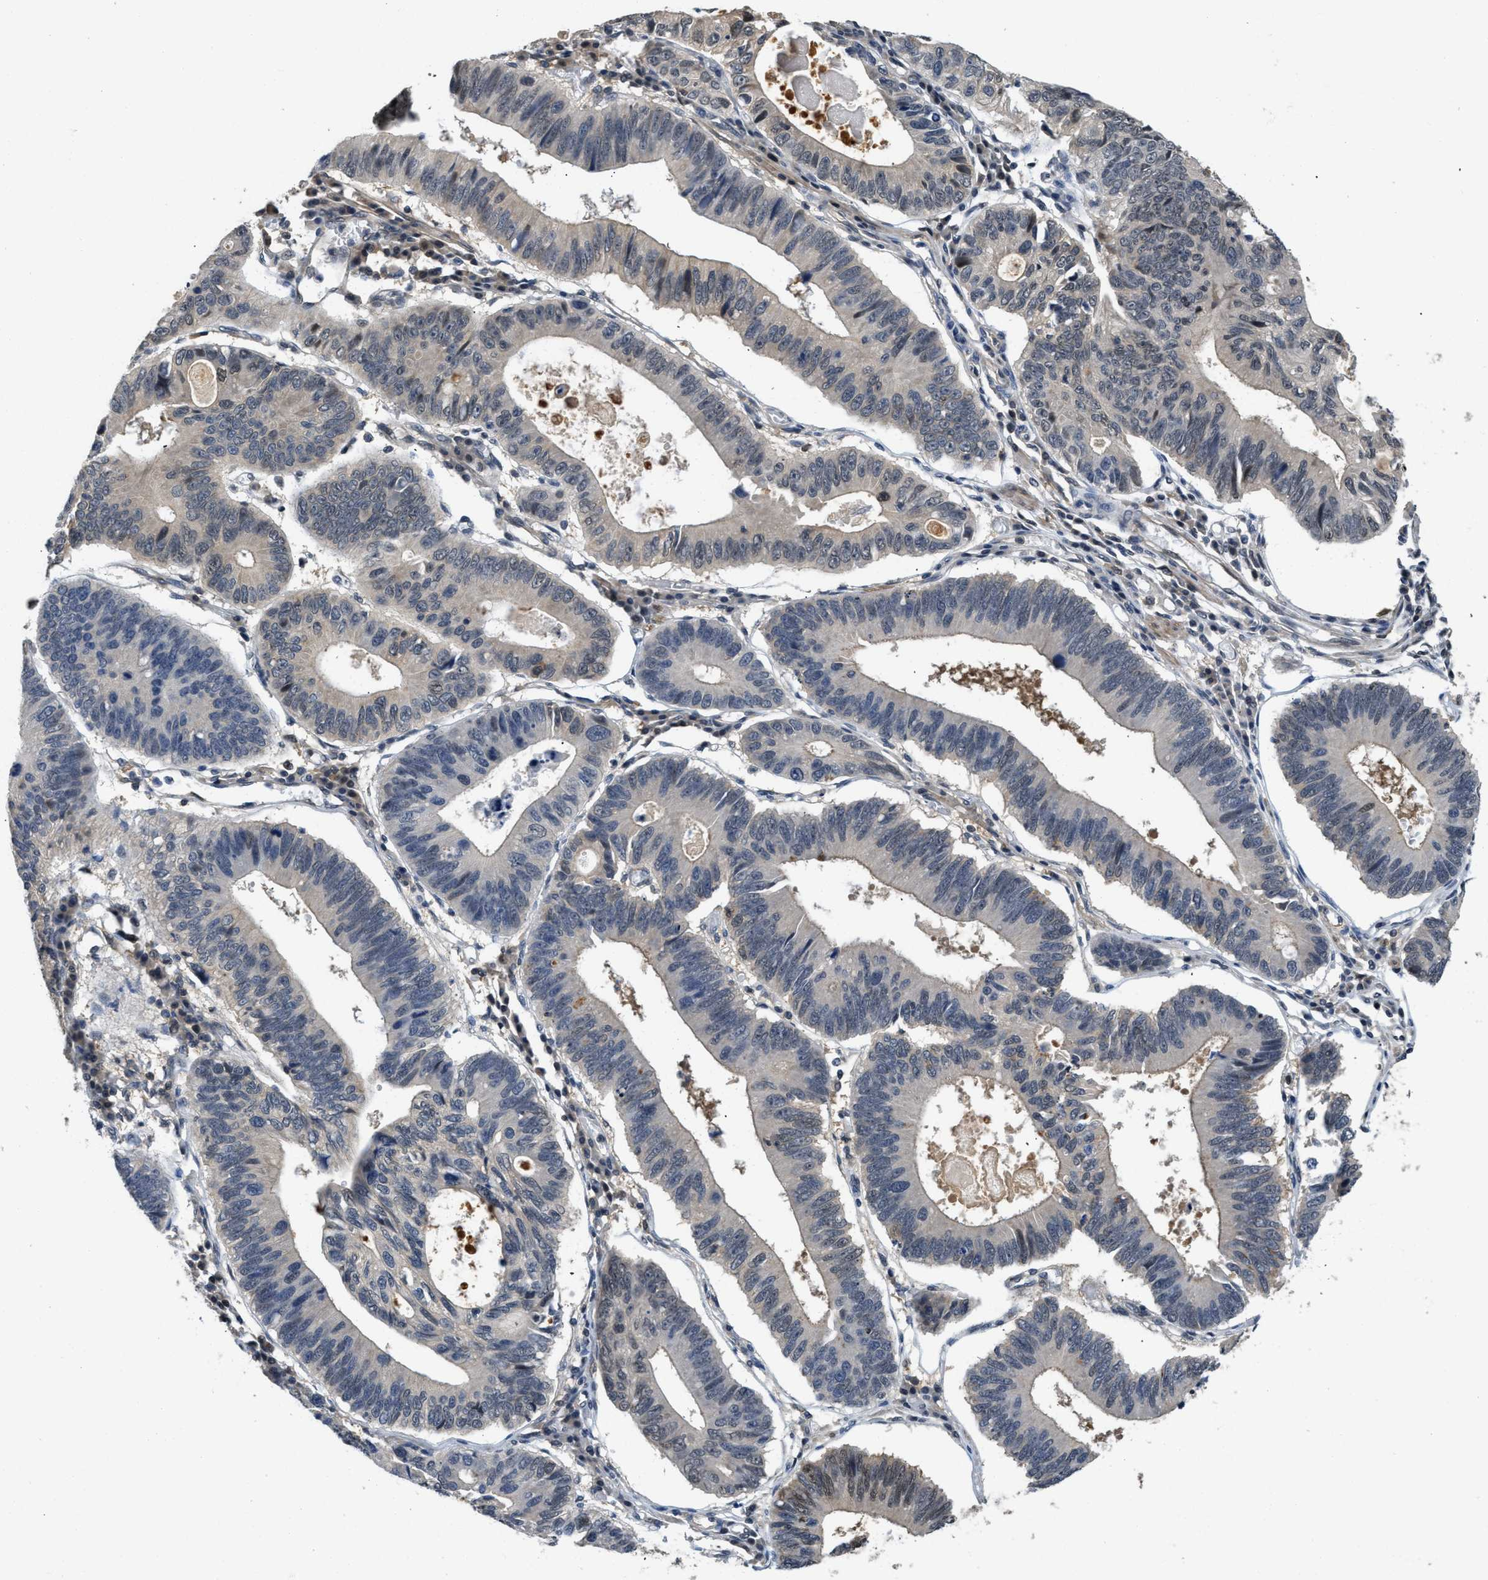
{"staining": {"intensity": "negative", "quantity": "none", "location": "none"}, "tissue": "stomach cancer", "cell_type": "Tumor cells", "image_type": "cancer", "snomed": [{"axis": "morphology", "description": "Adenocarcinoma, NOS"}, {"axis": "topography", "description": "Stomach"}], "caption": "DAB (3,3'-diaminobenzidine) immunohistochemical staining of human stomach cancer (adenocarcinoma) shows no significant positivity in tumor cells. (DAB immunohistochemistry, high magnification).", "gene": "TES", "patient": {"sex": "male", "age": 59}}